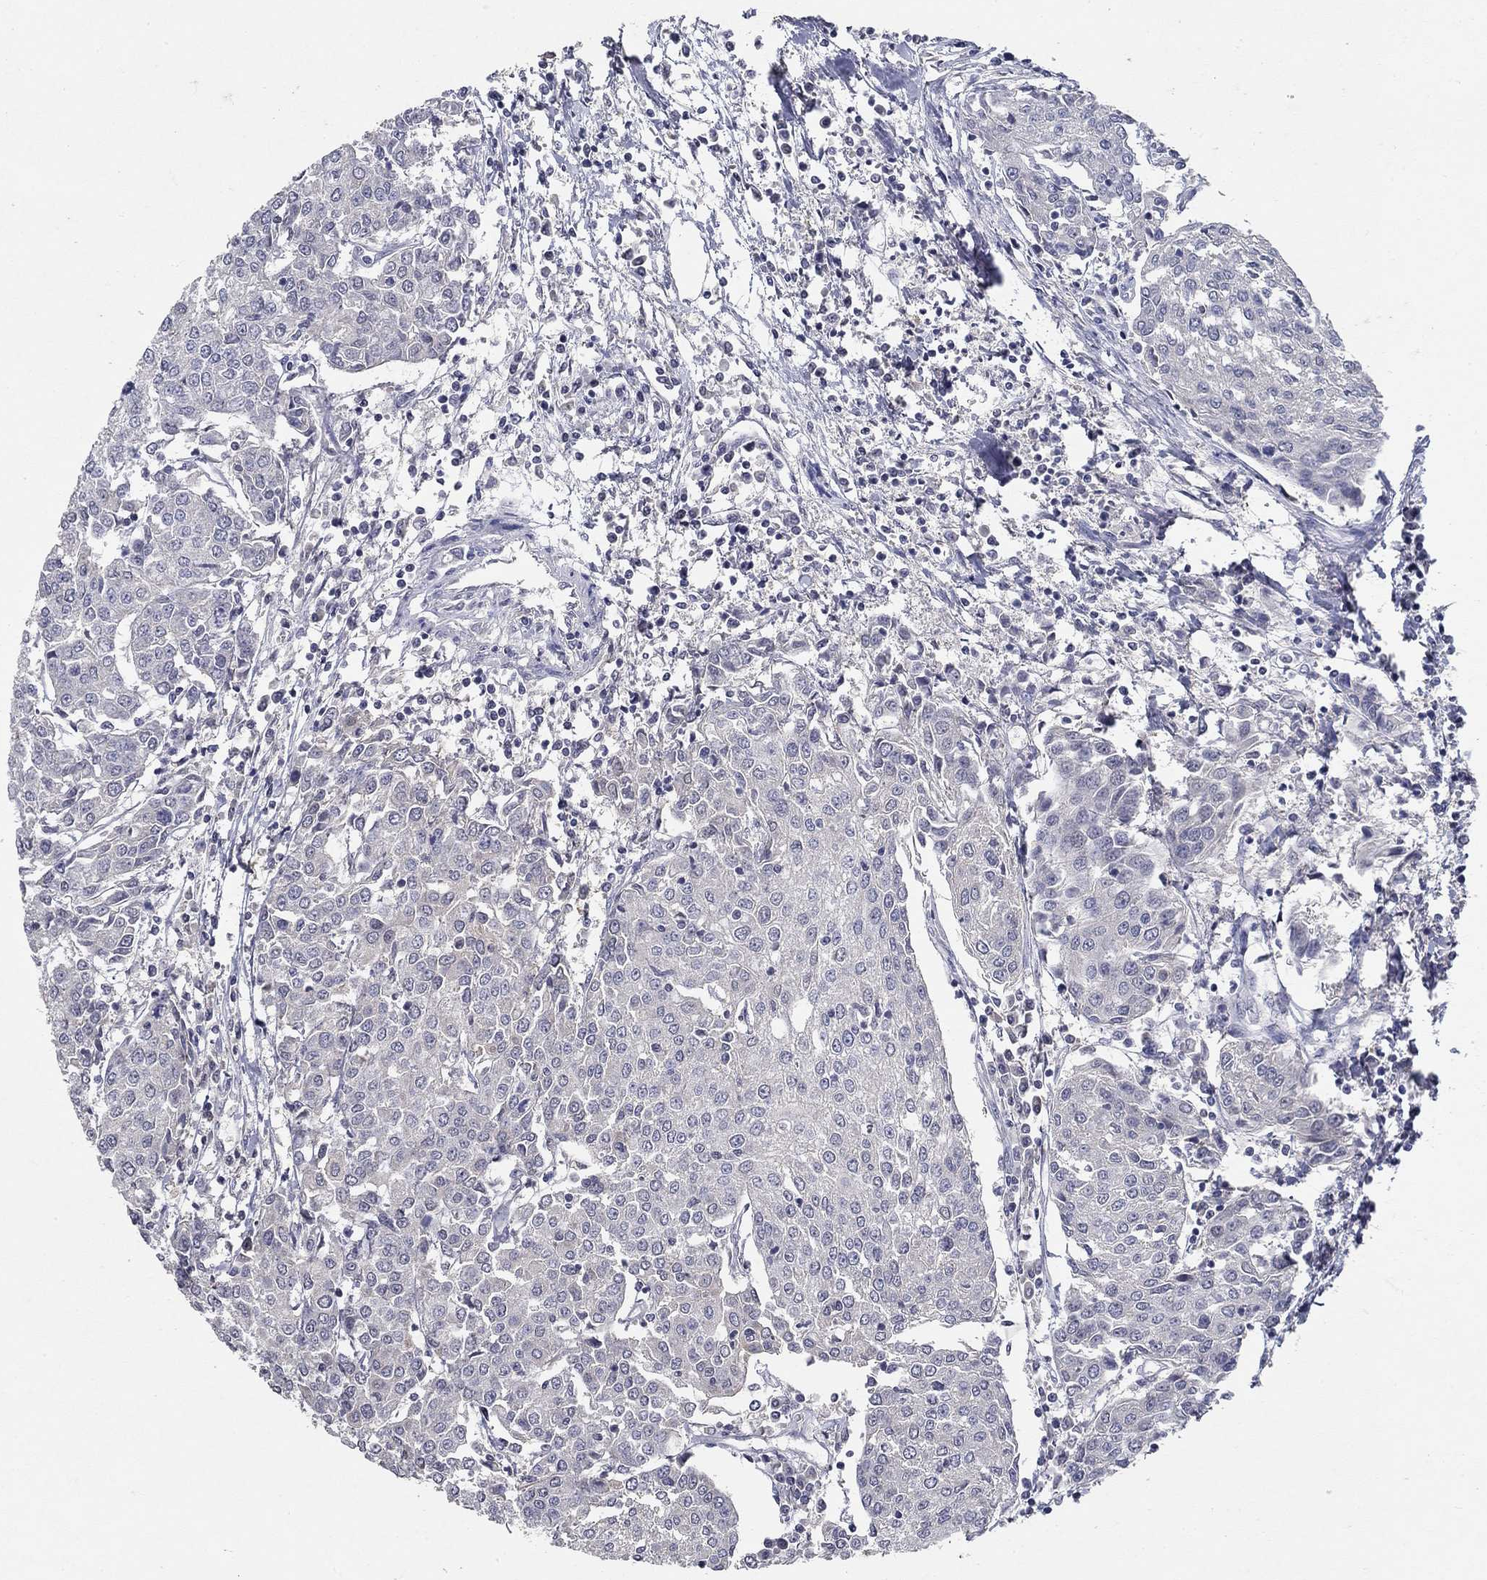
{"staining": {"intensity": "negative", "quantity": "none", "location": "none"}, "tissue": "urothelial cancer", "cell_type": "Tumor cells", "image_type": "cancer", "snomed": [{"axis": "morphology", "description": "Urothelial carcinoma, High grade"}, {"axis": "topography", "description": "Urinary bladder"}], "caption": "Tumor cells are negative for protein expression in human high-grade urothelial carcinoma.", "gene": "PROZ", "patient": {"sex": "female", "age": 85}}